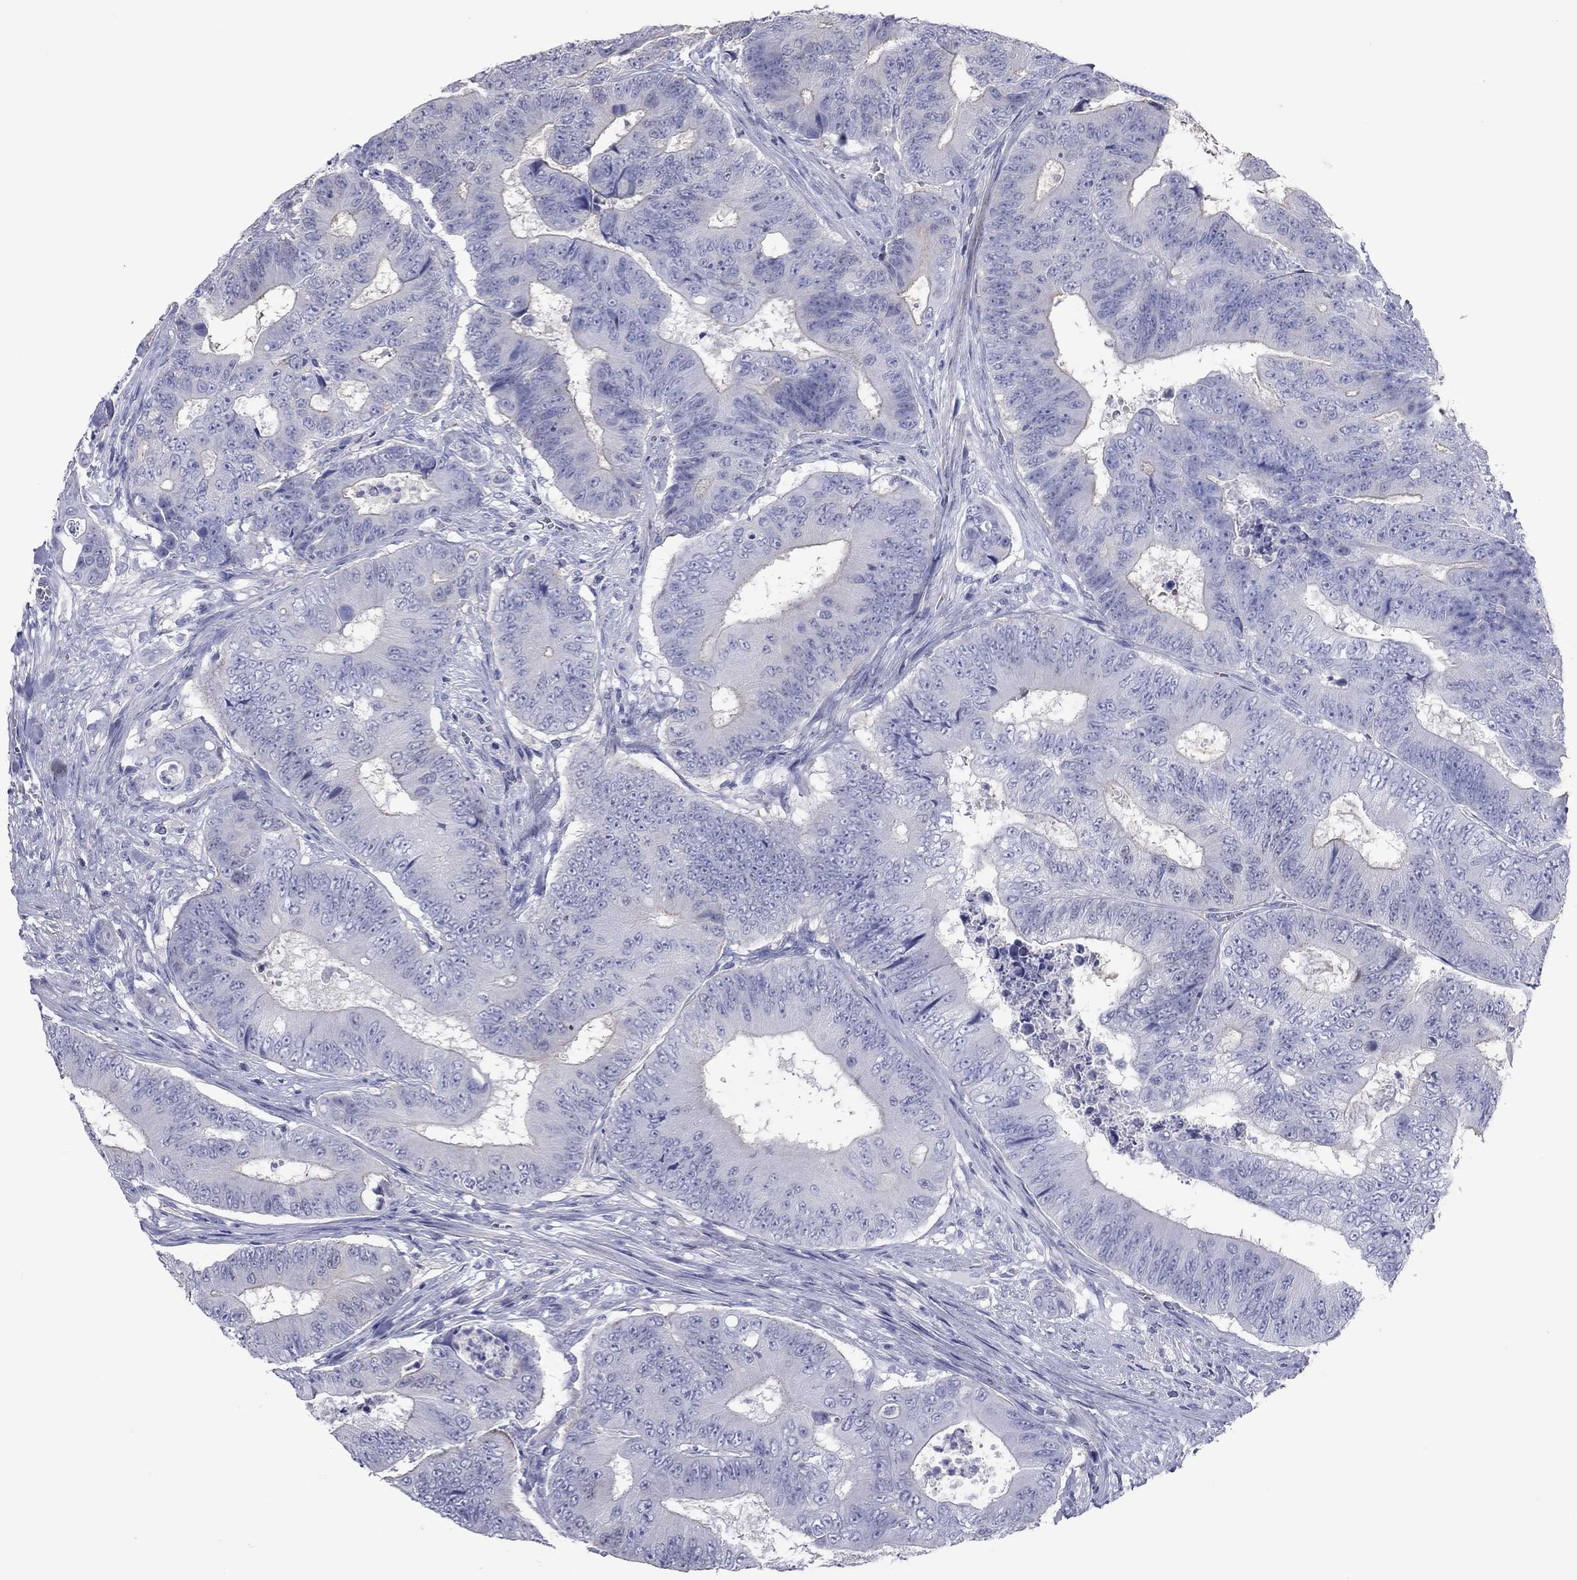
{"staining": {"intensity": "negative", "quantity": "none", "location": "none"}, "tissue": "colorectal cancer", "cell_type": "Tumor cells", "image_type": "cancer", "snomed": [{"axis": "morphology", "description": "Adenocarcinoma, NOS"}, {"axis": "topography", "description": "Colon"}], "caption": "Immunohistochemistry (IHC) image of colorectal cancer stained for a protein (brown), which exhibits no positivity in tumor cells.", "gene": "ACTL7B", "patient": {"sex": "female", "age": 48}}